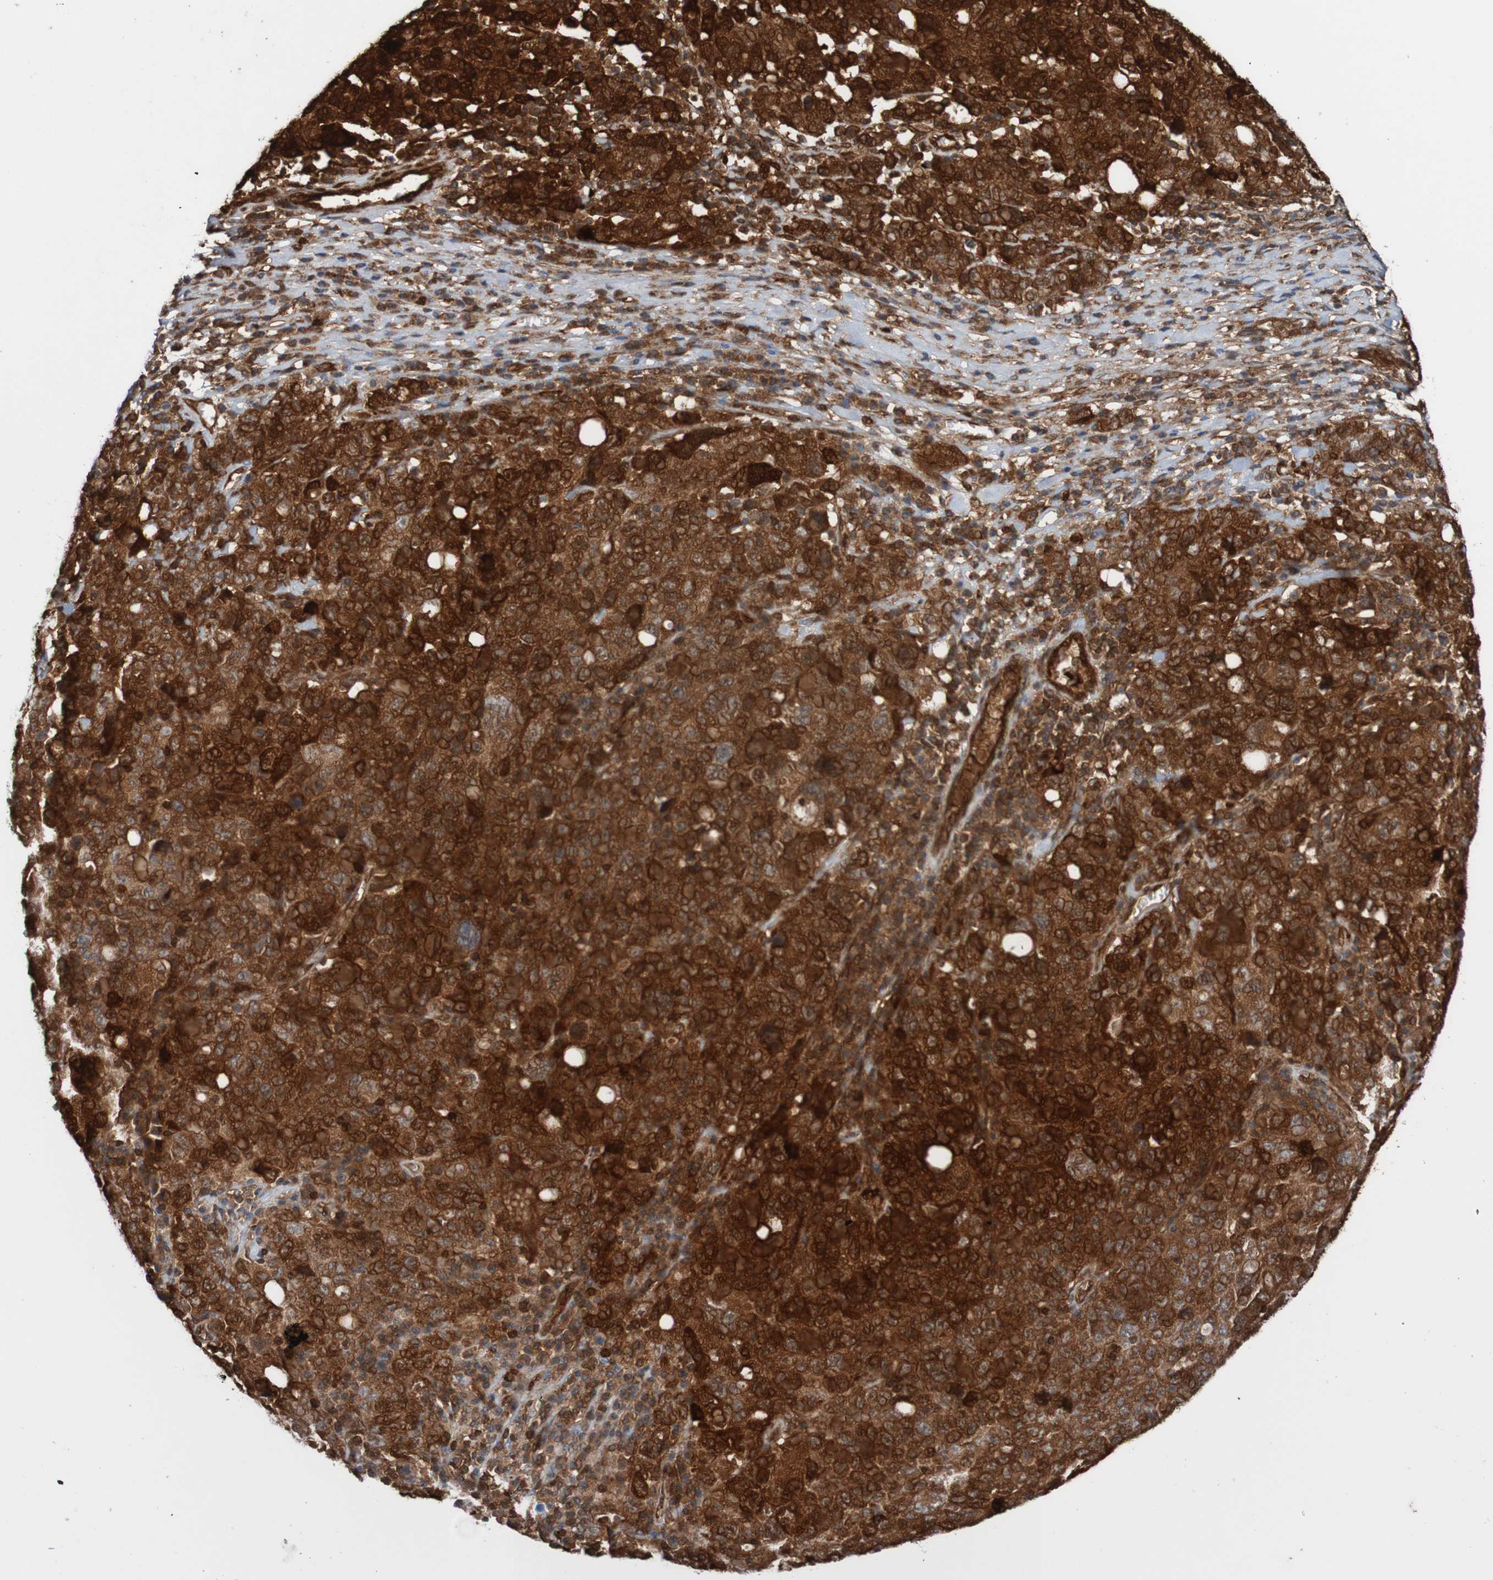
{"staining": {"intensity": "strong", "quantity": ">75%", "location": "cytoplasmic/membranous"}, "tissue": "ovarian cancer", "cell_type": "Tumor cells", "image_type": "cancer", "snomed": [{"axis": "morphology", "description": "Carcinoma, endometroid"}, {"axis": "topography", "description": "Ovary"}], "caption": "There is high levels of strong cytoplasmic/membranous expression in tumor cells of ovarian cancer, as demonstrated by immunohistochemical staining (brown color).", "gene": "RIGI", "patient": {"sex": "female", "age": 62}}